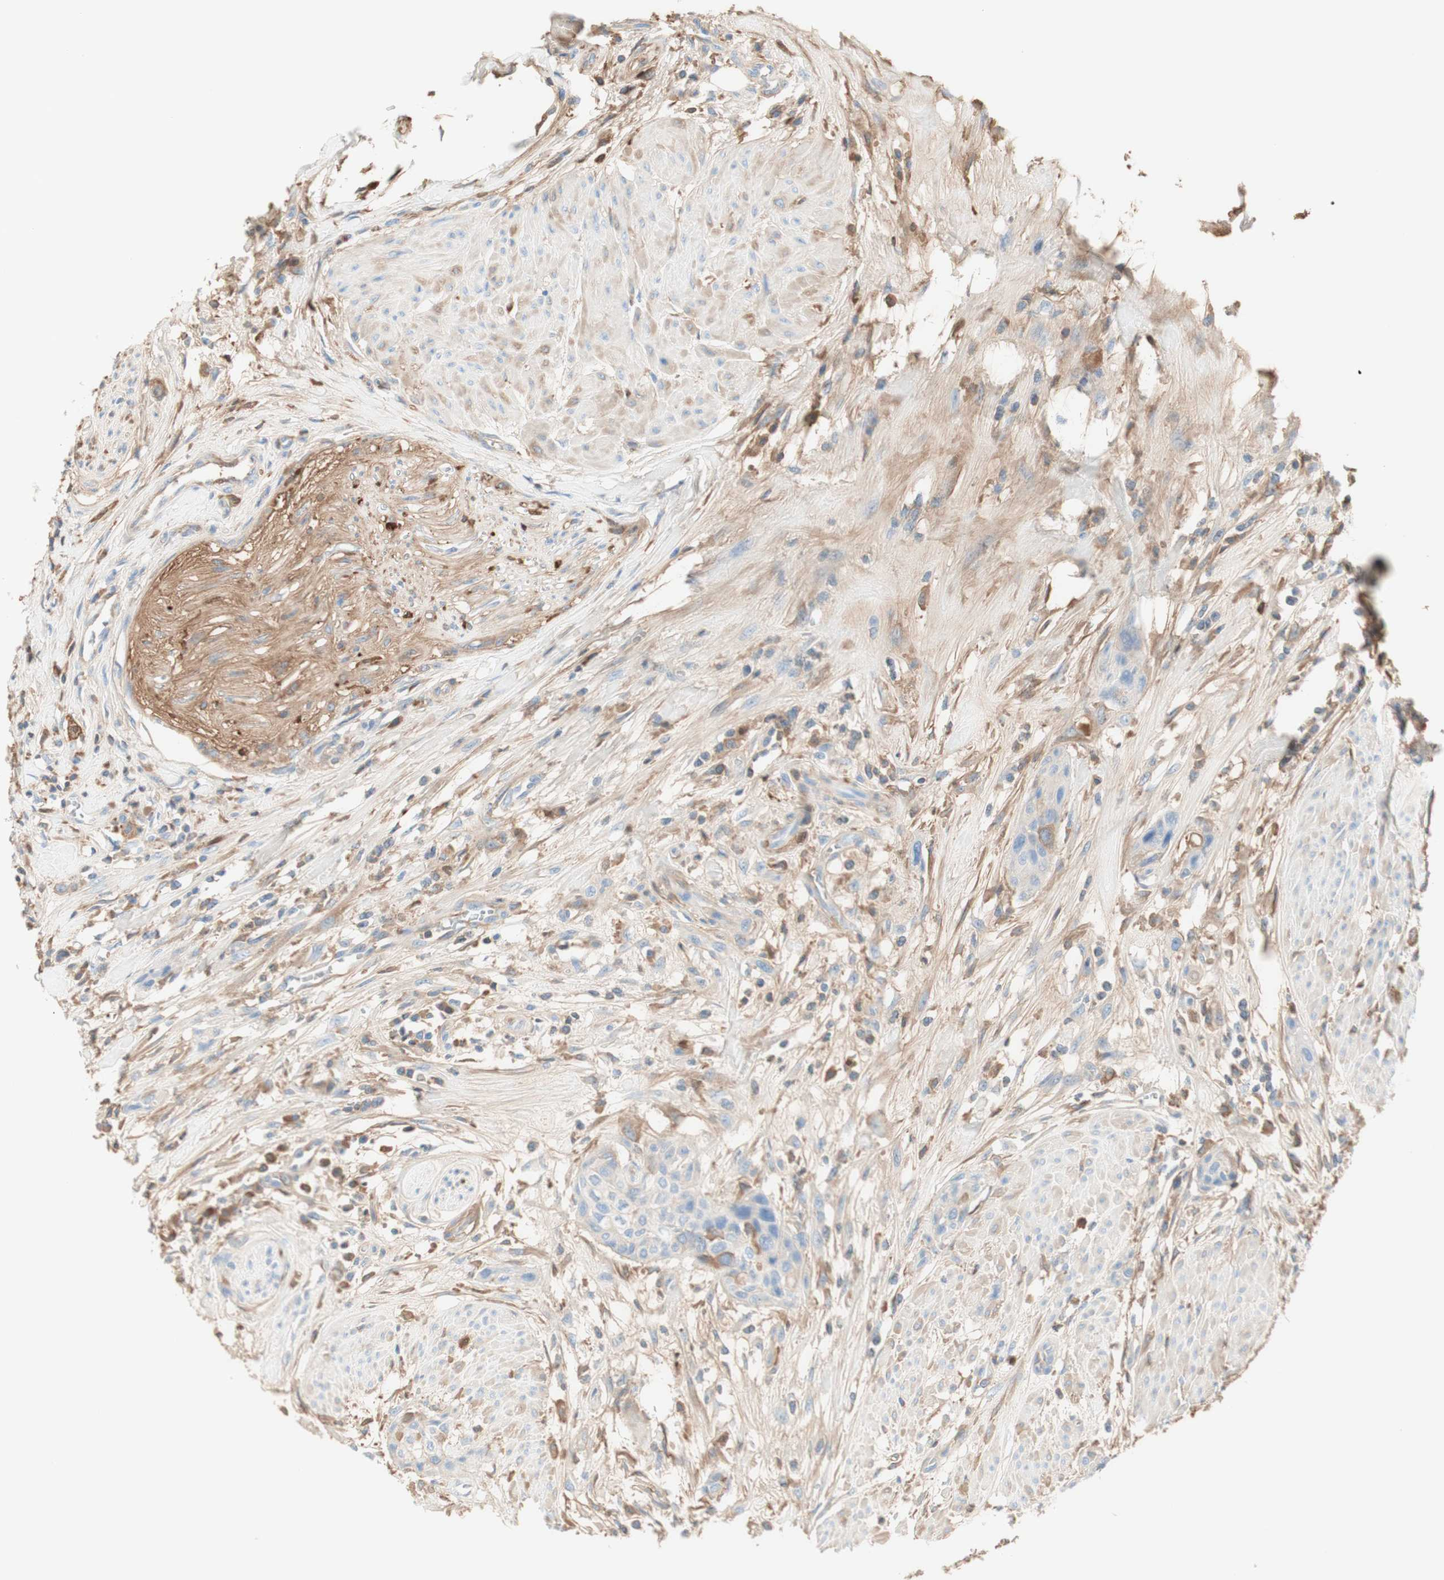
{"staining": {"intensity": "weak", "quantity": "<25%", "location": "cytoplasmic/membranous"}, "tissue": "urothelial cancer", "cell_type": "Tumor cells", "image_type": "cancer", "snomed": [{"axis": "morphology", "description": "Urothelial carcinoma, High grade"}, {"axis": "topography", "description": "Urinary bladder"}], "caption": "Tumor cells show no significant protein staining in urothelial cancer. (Stains: DAB IHC with hematoxylin counter stain, Microscopy: brightfield microscopy at high magnification).", "gene": "KNG1", "patient": {"sex": "male", "age": 35}}